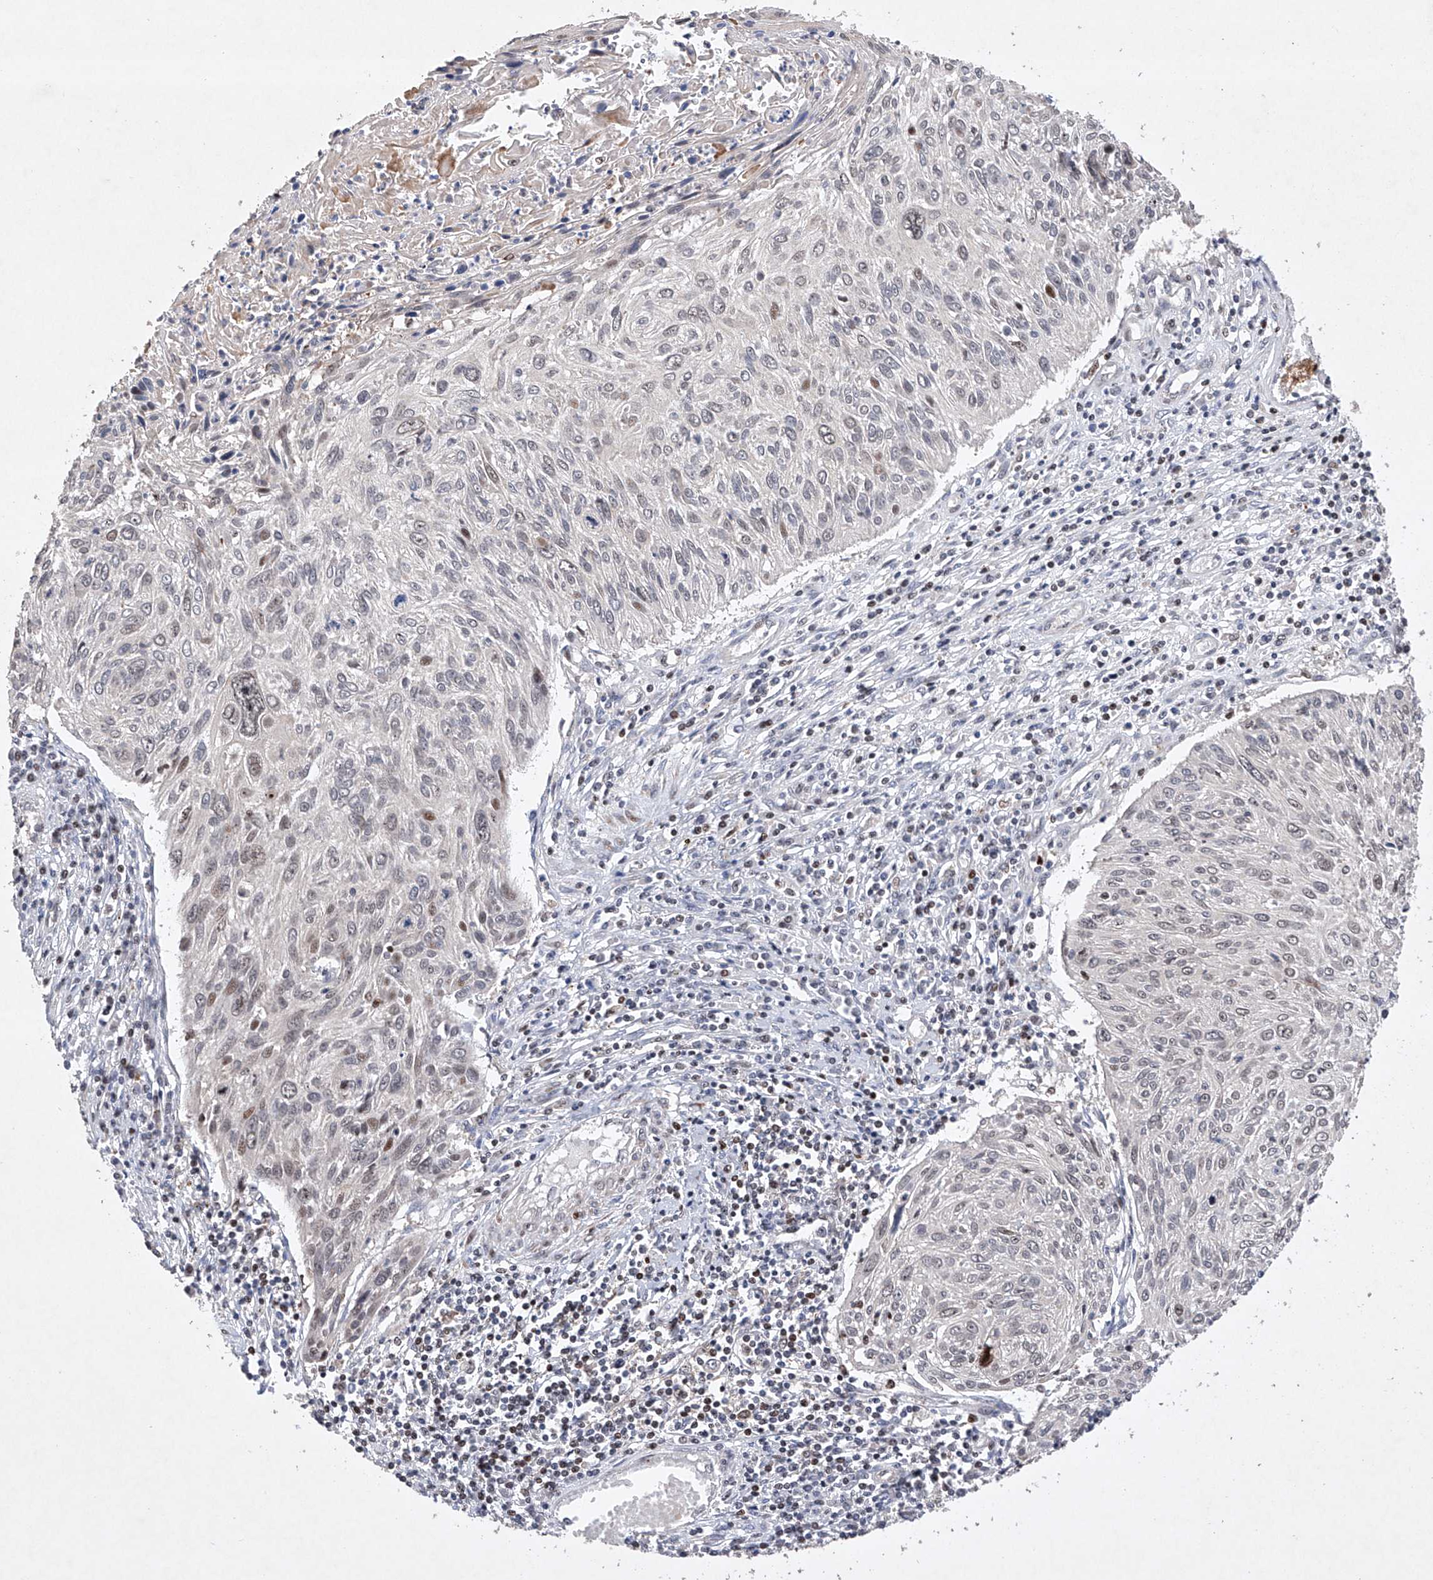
{"staining": {"intensity": "negative", "quantity": "none", "location": "none"}, "tissue": "cervical cancer", "cell_type": "Tumor cells", "image_type": "cancer", "snomed": [{"axis": "morphology", "description": "Squamous cell carcinoma, NOS"}, {"axis": "topography", "description": "Cervix"}], "caption": "High power microscopy photomicrograph of an immunohistochemistry (IHC) image of cervical squamous cell carcinoma, revealing no significant staining in tumor cells. Brightfield microscopy of immunohistochemistry (IHC) stained with DAB (brown) and hematoxylin (blue), captured at high magnification.", "gene": "AFG1L", "patient": {"sex": "female", "age": 51}}